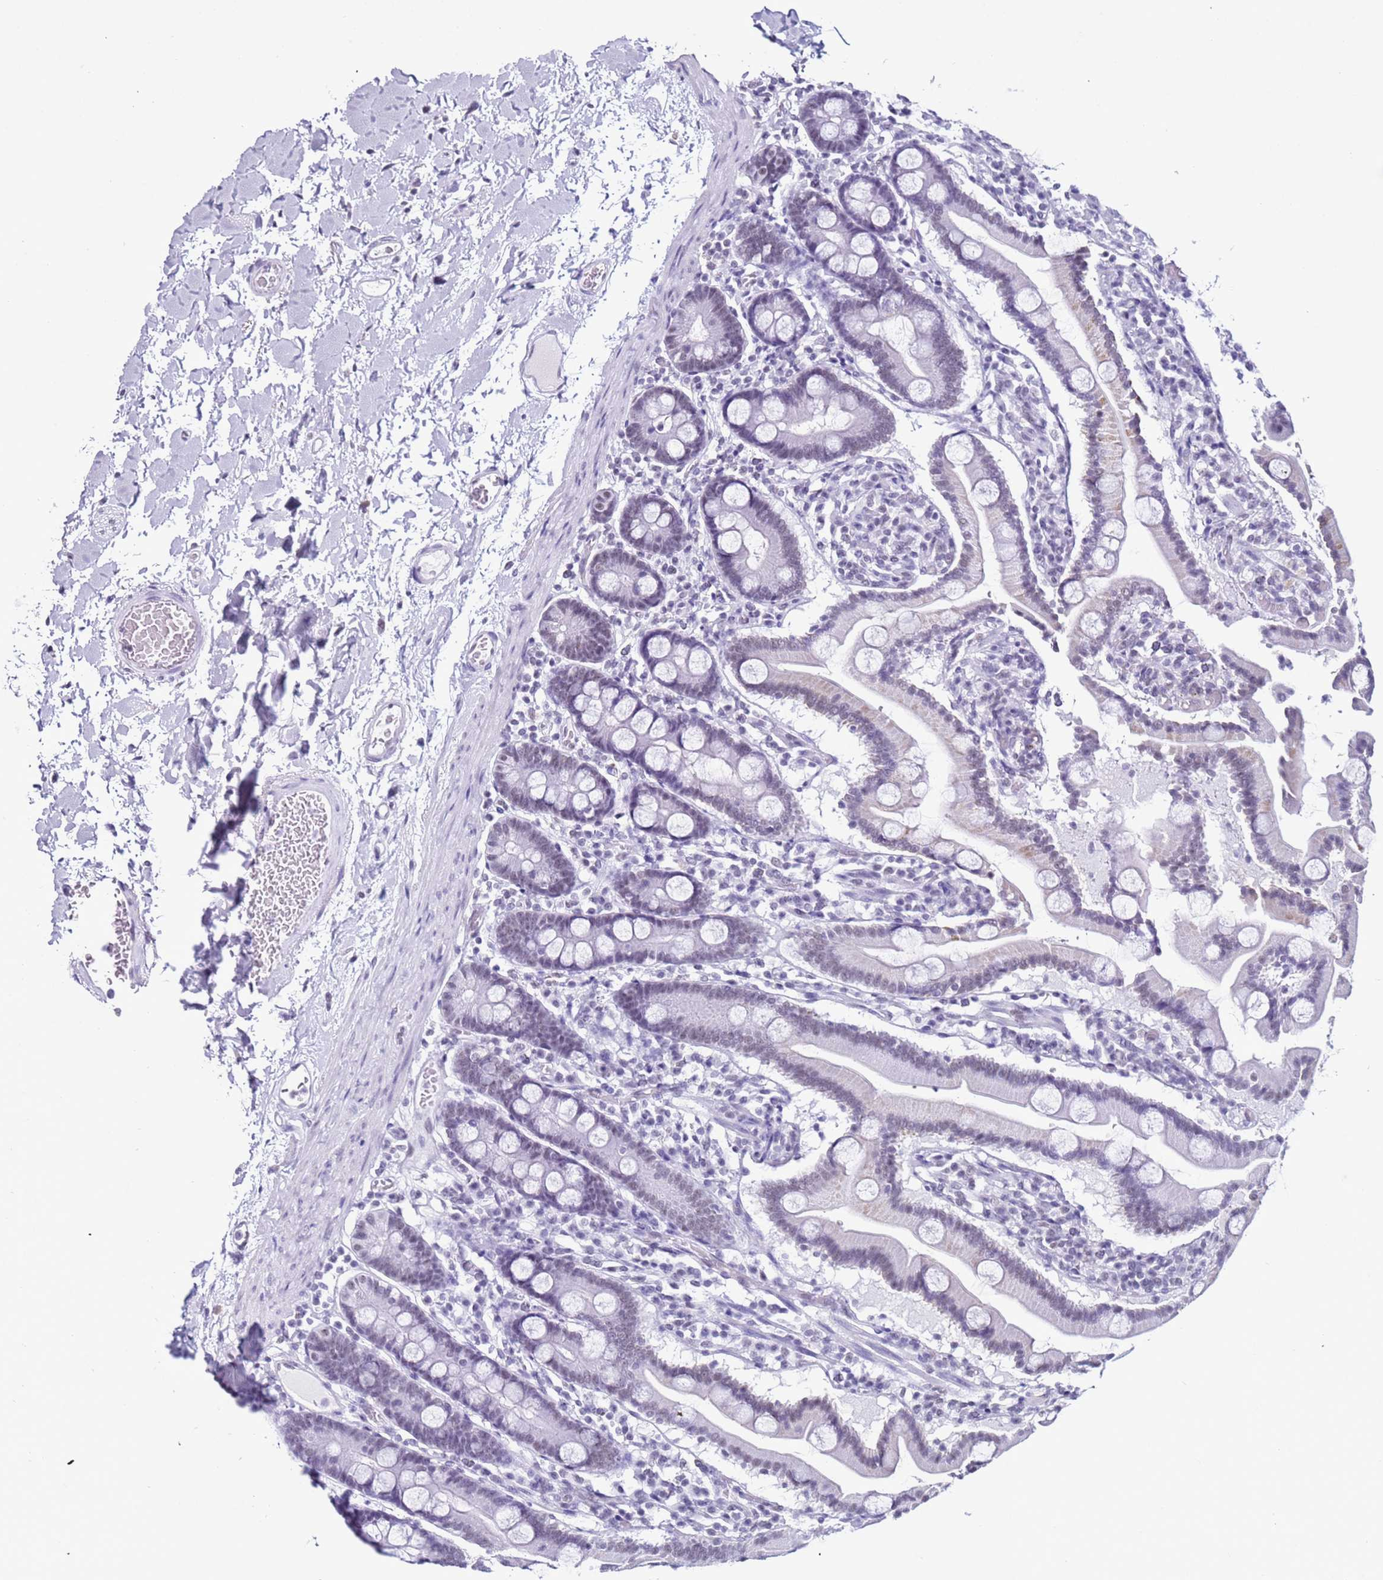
{"staining": {"intensity": "moderate", "quantity": "<25%", "location": "nuclear"}, "tissue": "duodenum", "cell_type": "Glandular cells", "image_type": "normal", "snomed": [{"axis": "morphology", "description": "Normal tissue, NOS"}, {"axis": "topography", "description": "Duodenum"}], "caption": "Human duodenum stained for a protein (brown) exhibits moderate nuclear positive expression in about <25% of glandular cells.", "gene": "DHX15", "patient": {"sex": "male", "age": 55}}